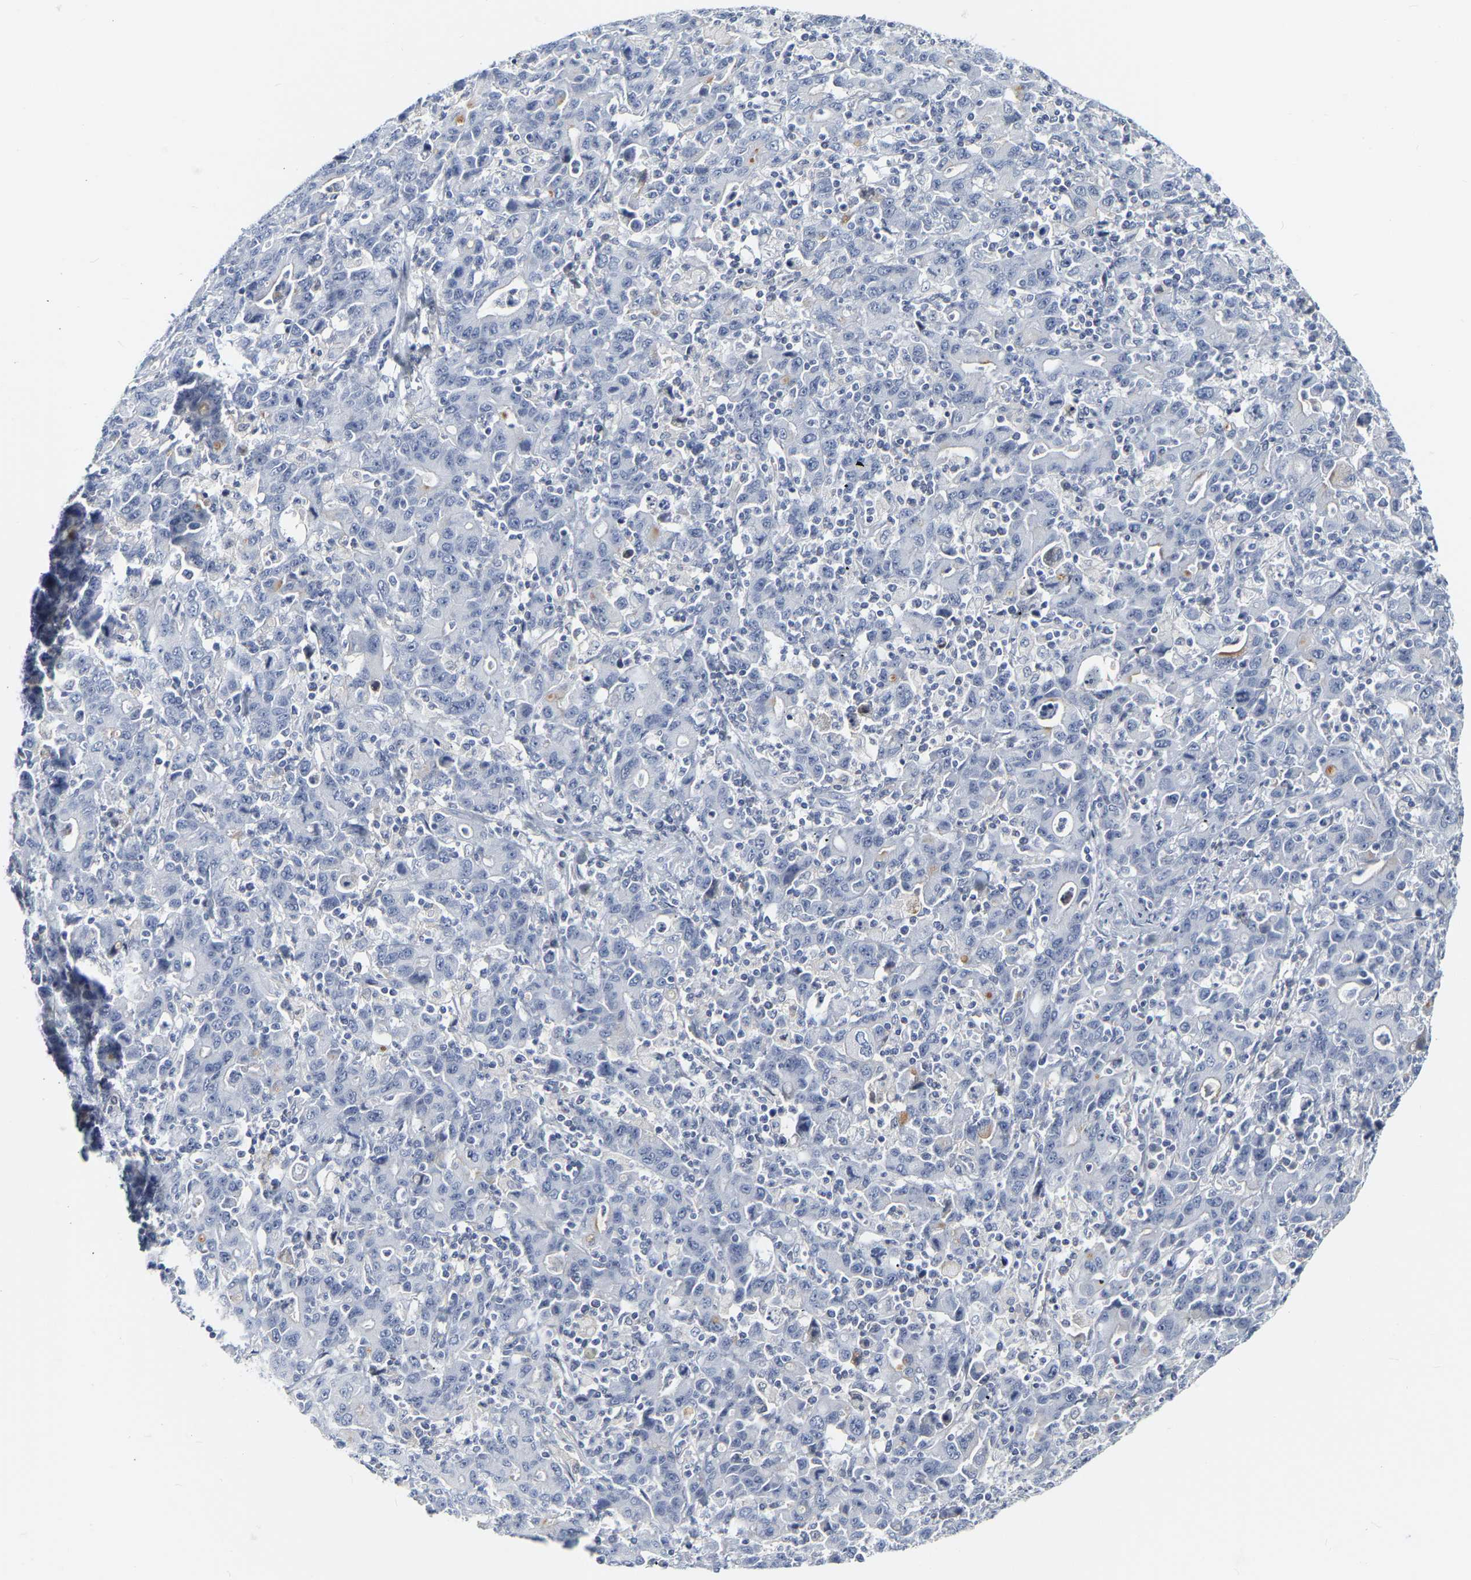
{"staining": {"intensity": "negative", "quantity": "none", "location": "none"}, "tissue": "stomach cancer", "cell_type": "Tumor cells", "image_type": "cancer", "snomed": [{"axis": "morphology", "description": "Adenocarcinoma, NOS"}, {"axis": "topography", "description": "Stomach, upper"}], "caption": "Immunohistochemical staining of human adenocarcinoma (stomach) reveals no significant positivity in tumor cells.", "gene": "GNAS", "patient": {"sex": "male", "age": 69}}